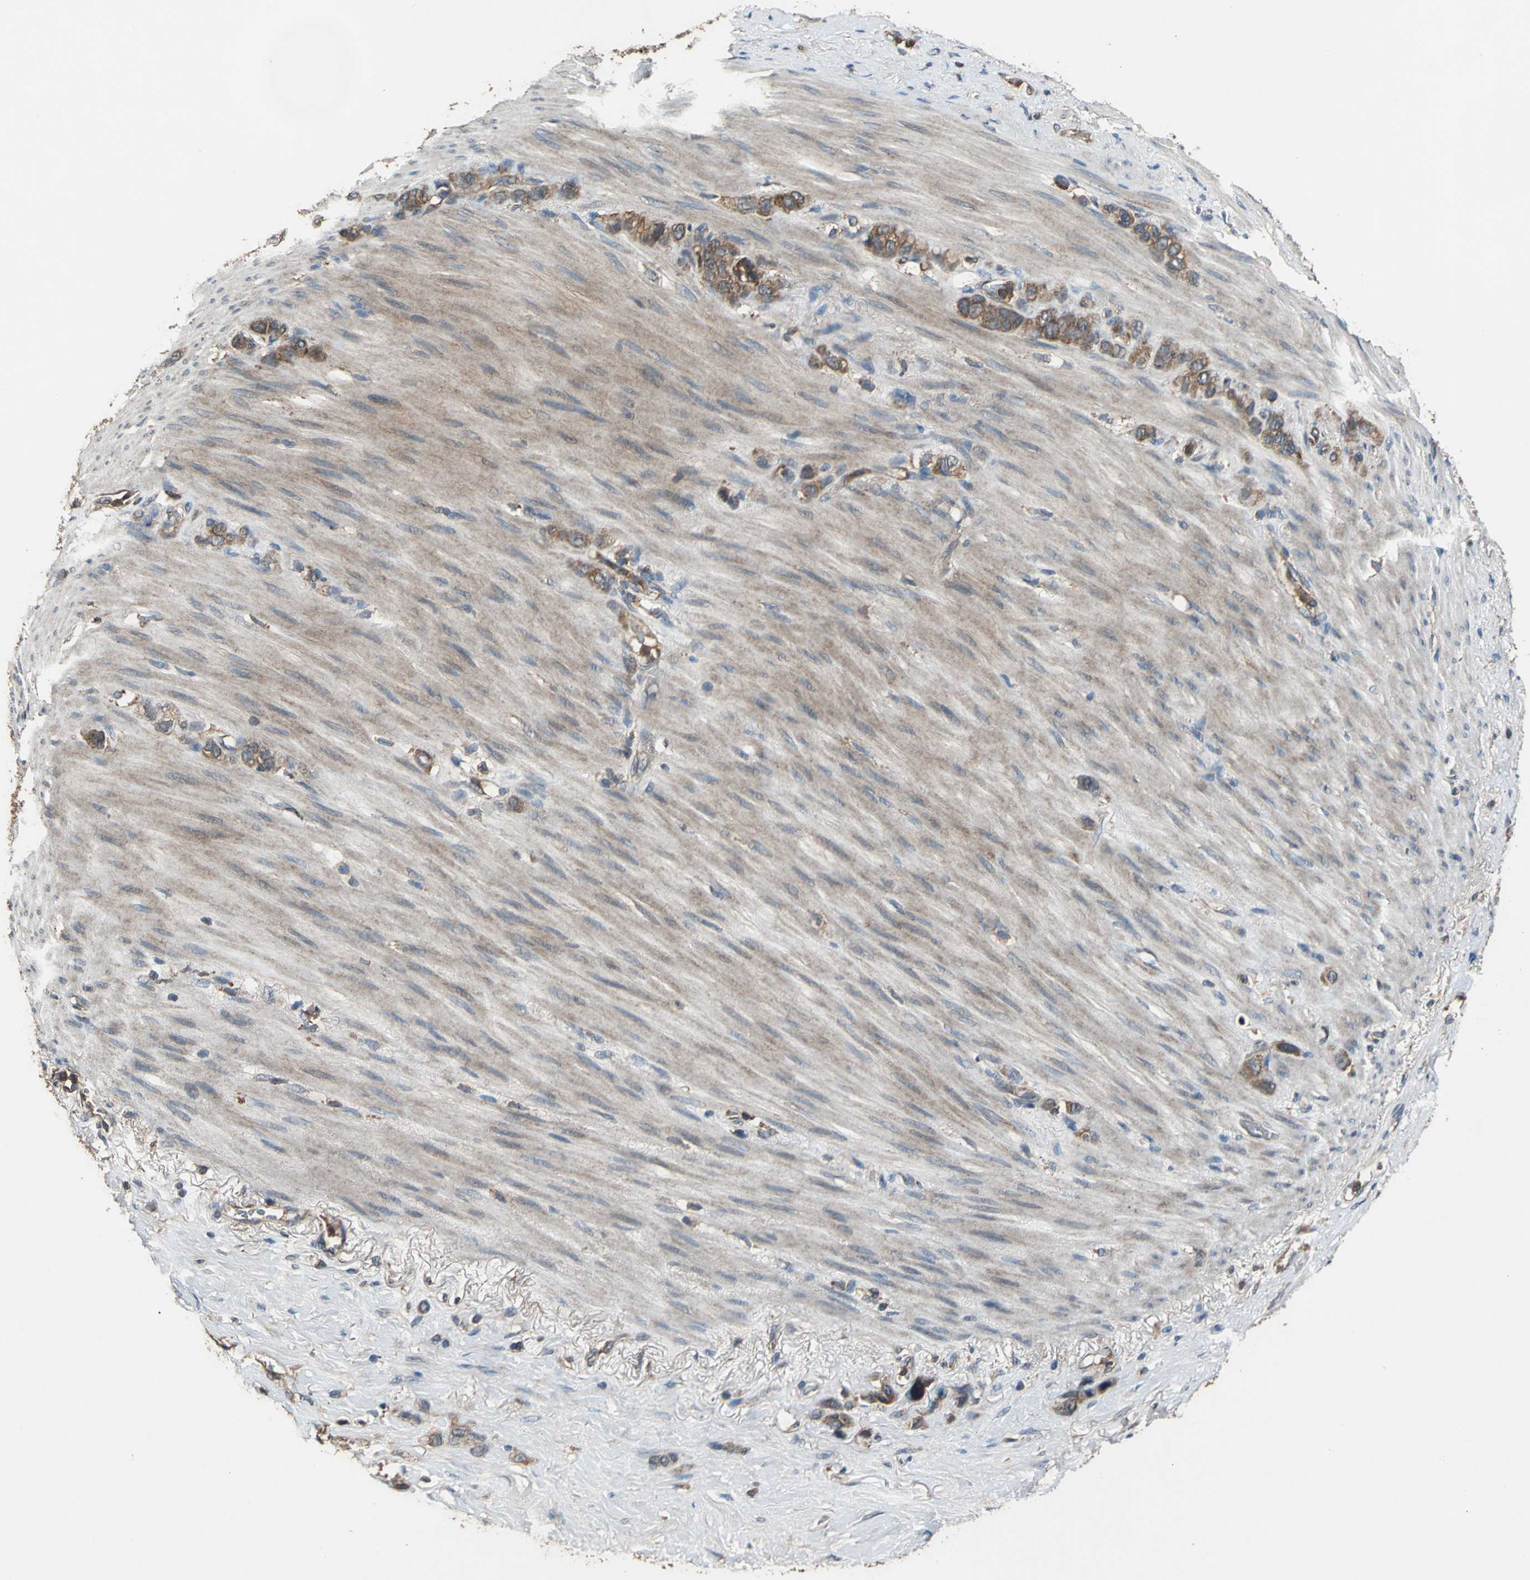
{"staining": {"intensity": "strong", "quantity": ">75%", "location": "cytoplasmic/membranous"}, "tissue": "stomach cancer", "cell_type": "Tumor cells", "image_type": "cancer", "snomed": [{"axis": "morphology", "description": "Normal tissue, NOS"}, {"axis": "morphology", "description": "Adenocarcinoma, NOS"}, {"axis": "morphology", "description": "Adenocarcinoma, High grade"}, {"axis": "topography", "description": "Stomach, upper"}, {"axis": "topography", "description": "Stomach"}], "caption": "Strong cytoplasmic/membranous protein positivity is seen in approximately >75% of tumor cells in stomach adenocarcinoma.", "gene": "ZNF608", "patient": {"sex": "female", "age": 65}}